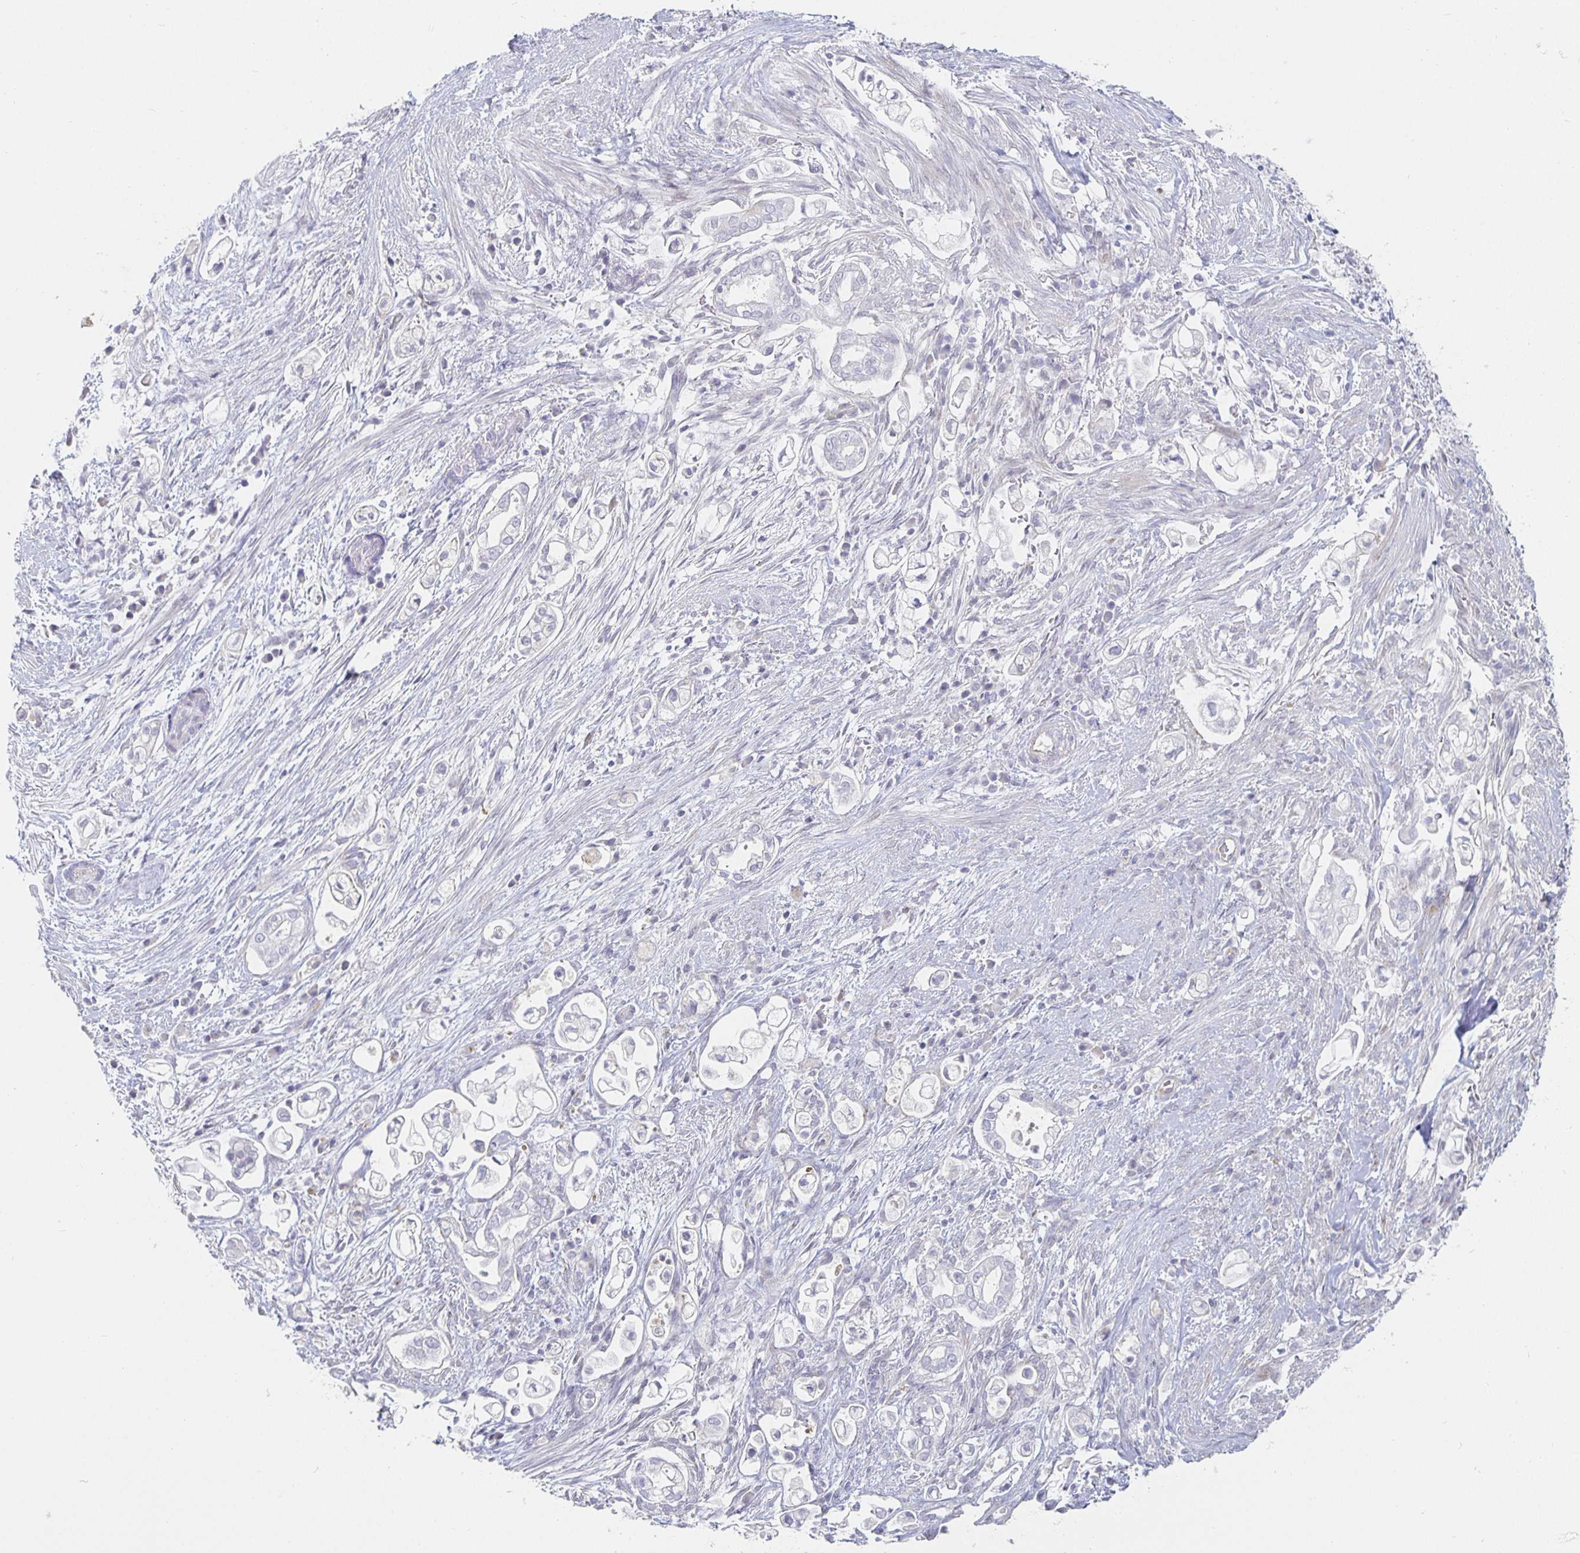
{"staining": {"intensity": "negative", "quantity": "none", "location": "none"}, "tissue": "pancreatic cancer", "cell_type": "Tumor cells", "image_type": "cancer", "snomed": [{"axis": "morphology", "description": "Adenocarcinoma, NOS"}, {"axis": "topography", "description": "Pancreas"}], "caption": "Immunohistochemistry (IHC) of human pancreatic cancer reveals no staining in tumor cells.", "gene": "S100G", "patient": {"sex": "female", "age": 69}}